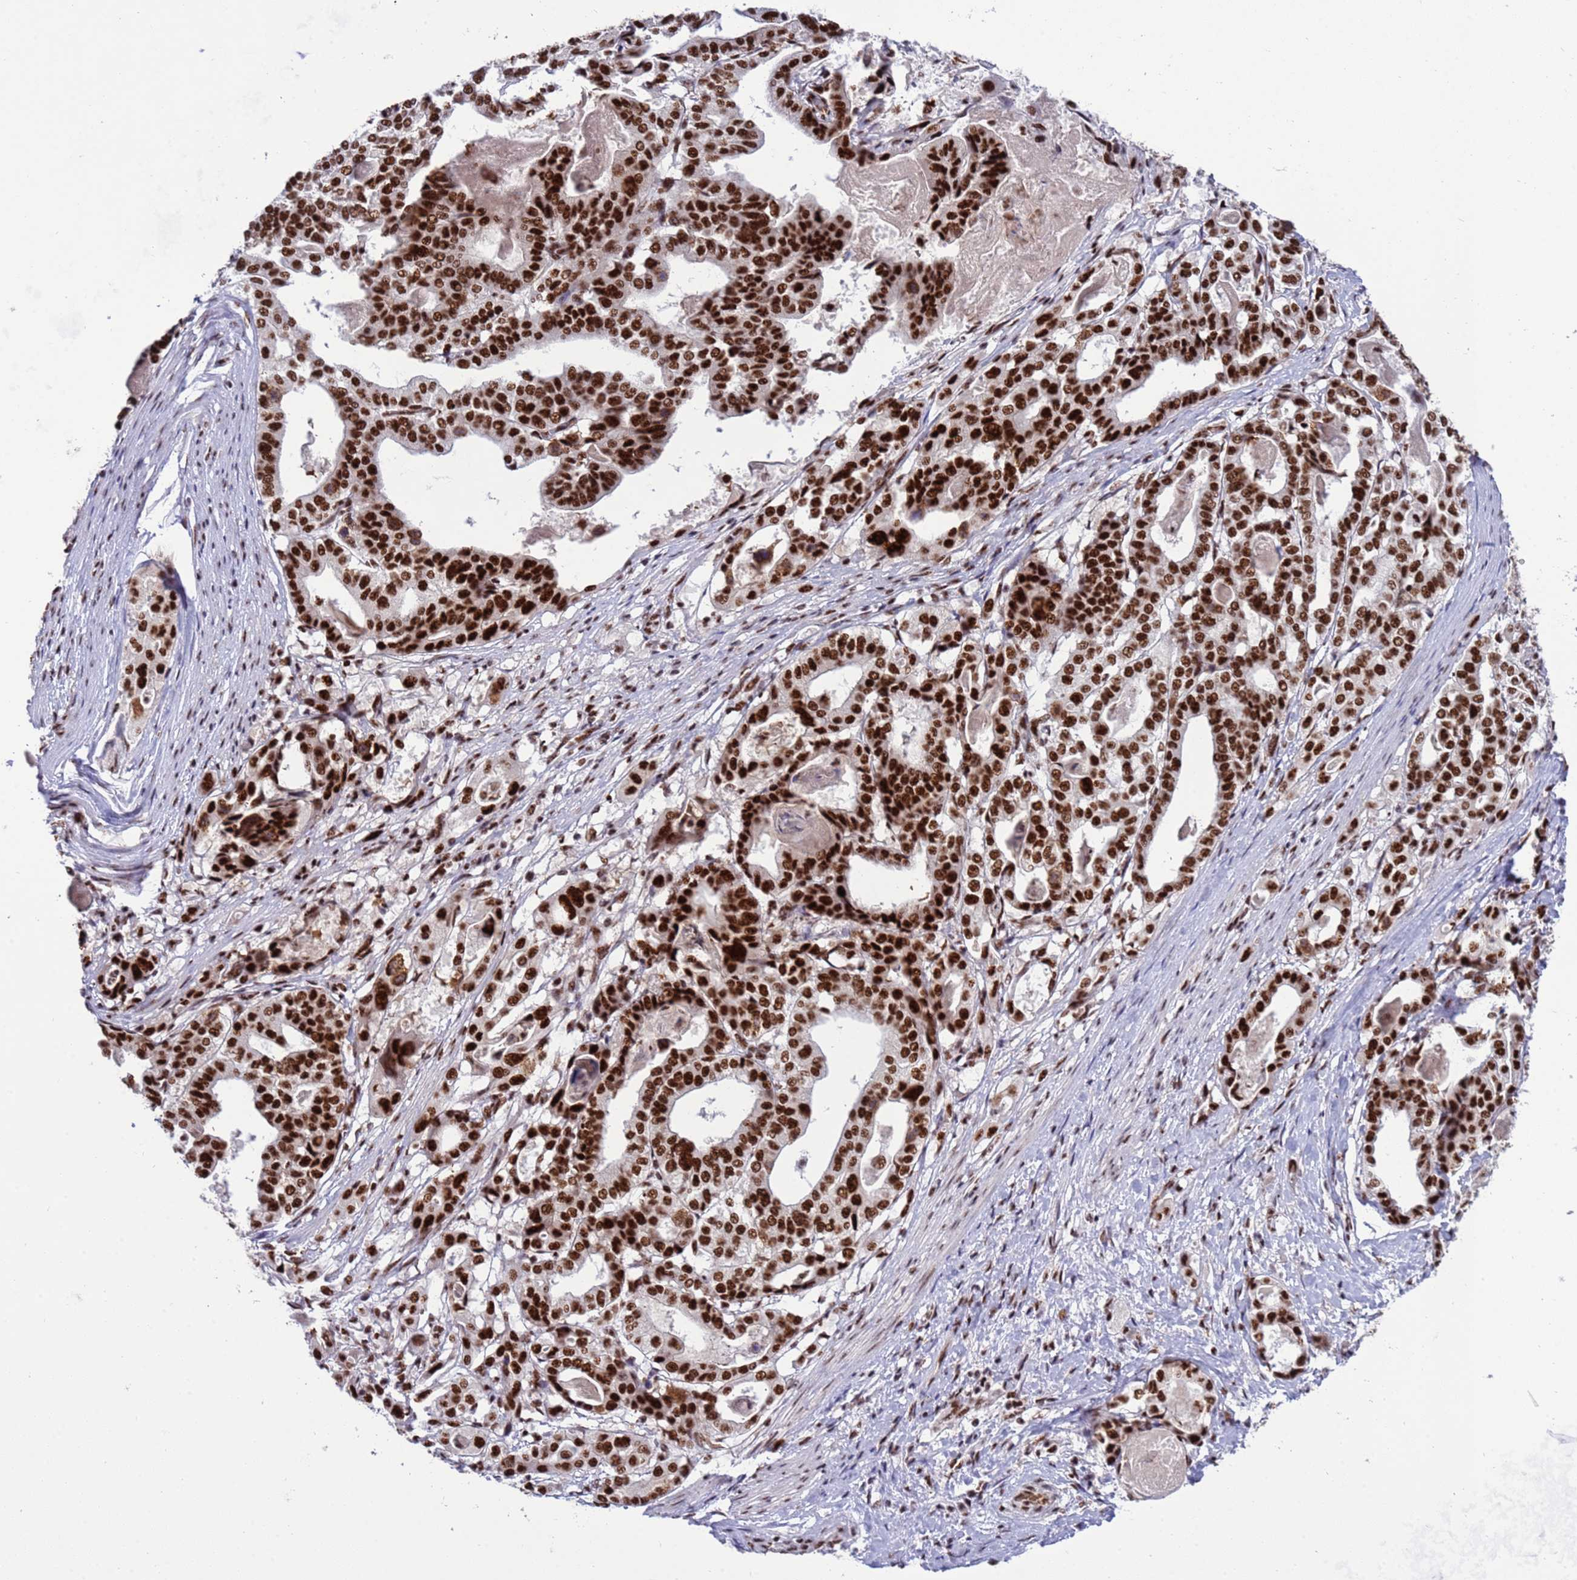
{"staining": {"intensity": "strong", "quantity": ">75%", "location": "nuclear"}, "tissue": "stomach cancer", "cell_type": "Tumor cells", "image_type": "cancer", "snomed": [{"axis": "morphology", "description": "Adenocarcinoma, NOS"}, {"axis": "topography", "description": "Stomach"}], "caption": "This histopathology image demonstrates stomach adenocarcinoma stained with IHC to label a protein in brown. The nuclear of tumor cells show strong positivity for the protein. Nuclei are counter-stained blue.", "gene": "THOC2", "patient": {"sex": "male", "age": 48}}